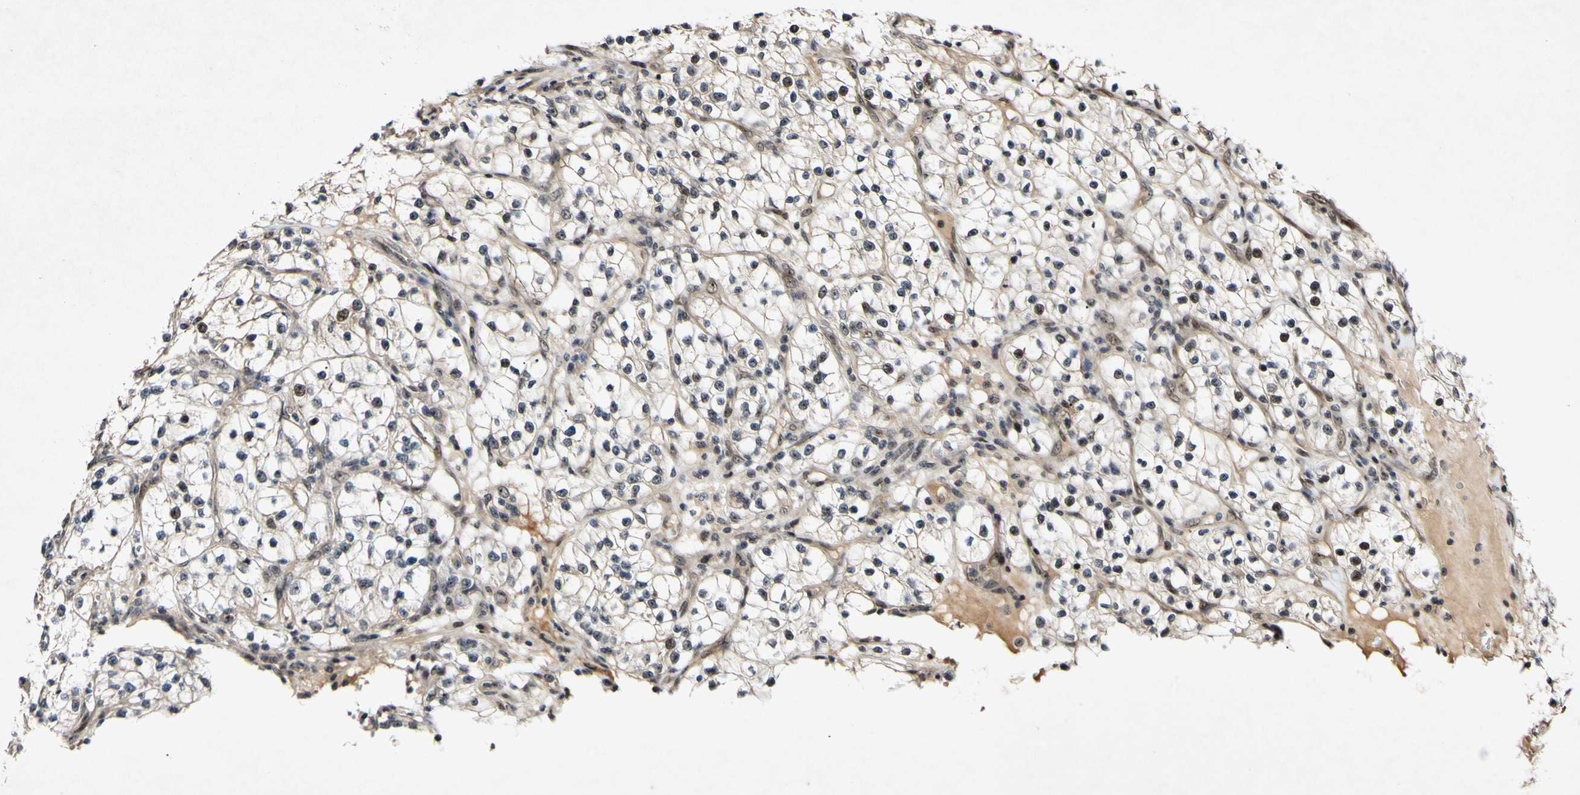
{"staining": {"intensity": "moderate", "quantity": "<25%", "location": "nuclear"}, "tissue": "renal cancer", "cell_type": "Tumor cells", "image_type": "cancer", "snomed": [{"axis": "morphology", "description": "Adenocarcinoma, NOS"}, {"axis": "topography", "description": "Kidney"}], "caption": "This micrograph demonstrates immunohistochemistry staining of human renal cancer (adenocarcinoma), with low moderate nuclear expression in about <25% of tumor cells.", "gene": "POLR2F", "patient": {"sex": "female", "age": 57}}